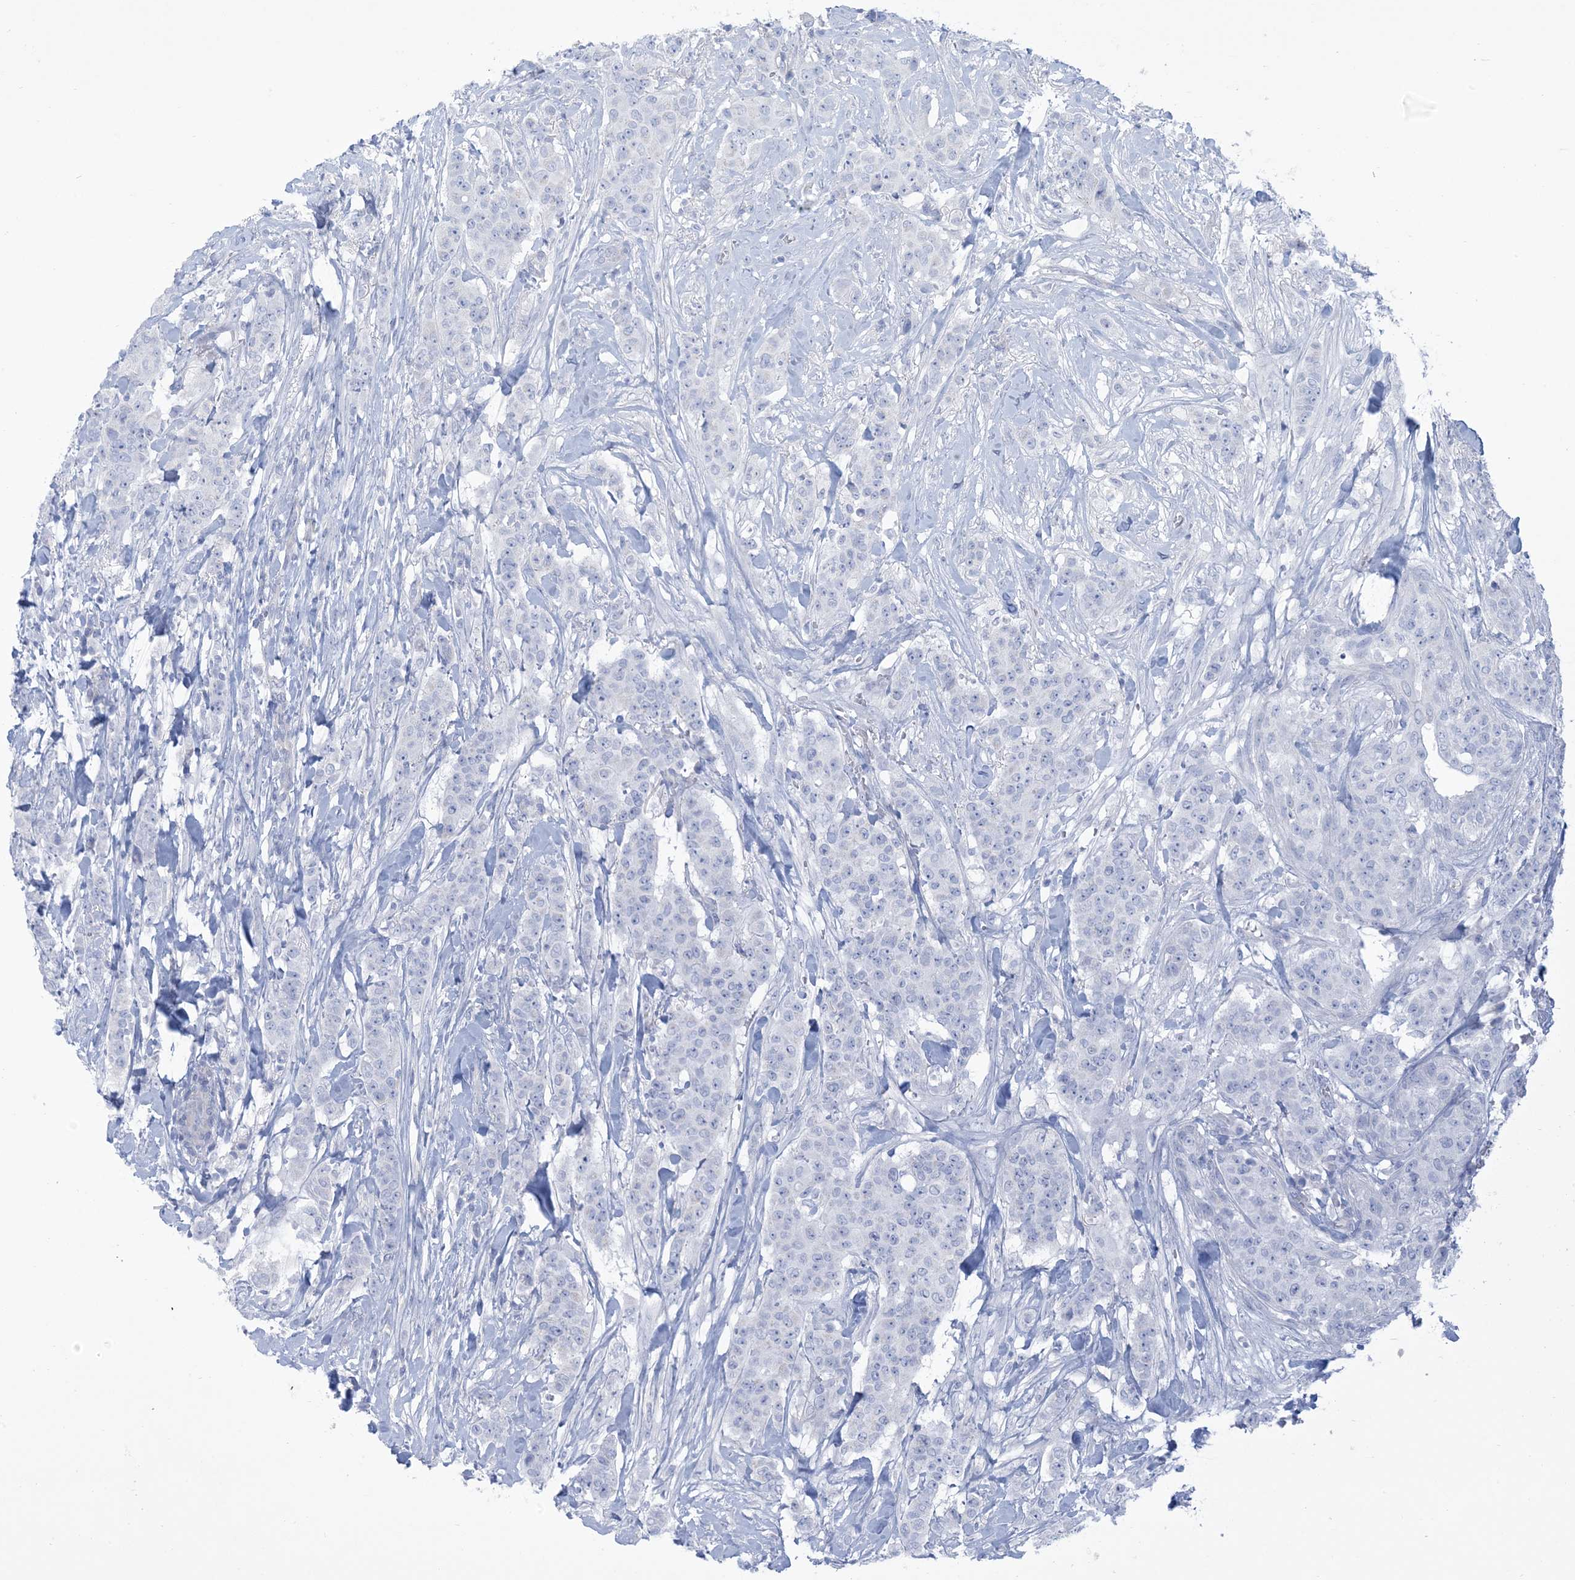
{"staining": {"intensity": "negative", "quantity": "none", "location": "none"}, "tissue": "breast cancer", "cell_type": "Tumor cells", "image_type": "cancer", "snomed": [{"axis": "morphology", "description": "Duct carcinoma"}, {"axis": "topography", "description": "Breast"}], "caption": "Immunohistochemistry of human breast intraductal carcinoma demonstrates no positivity in tumor cells.", "gene": "MTHFD2L", "patient": {"sex": "female", "age": 40}}